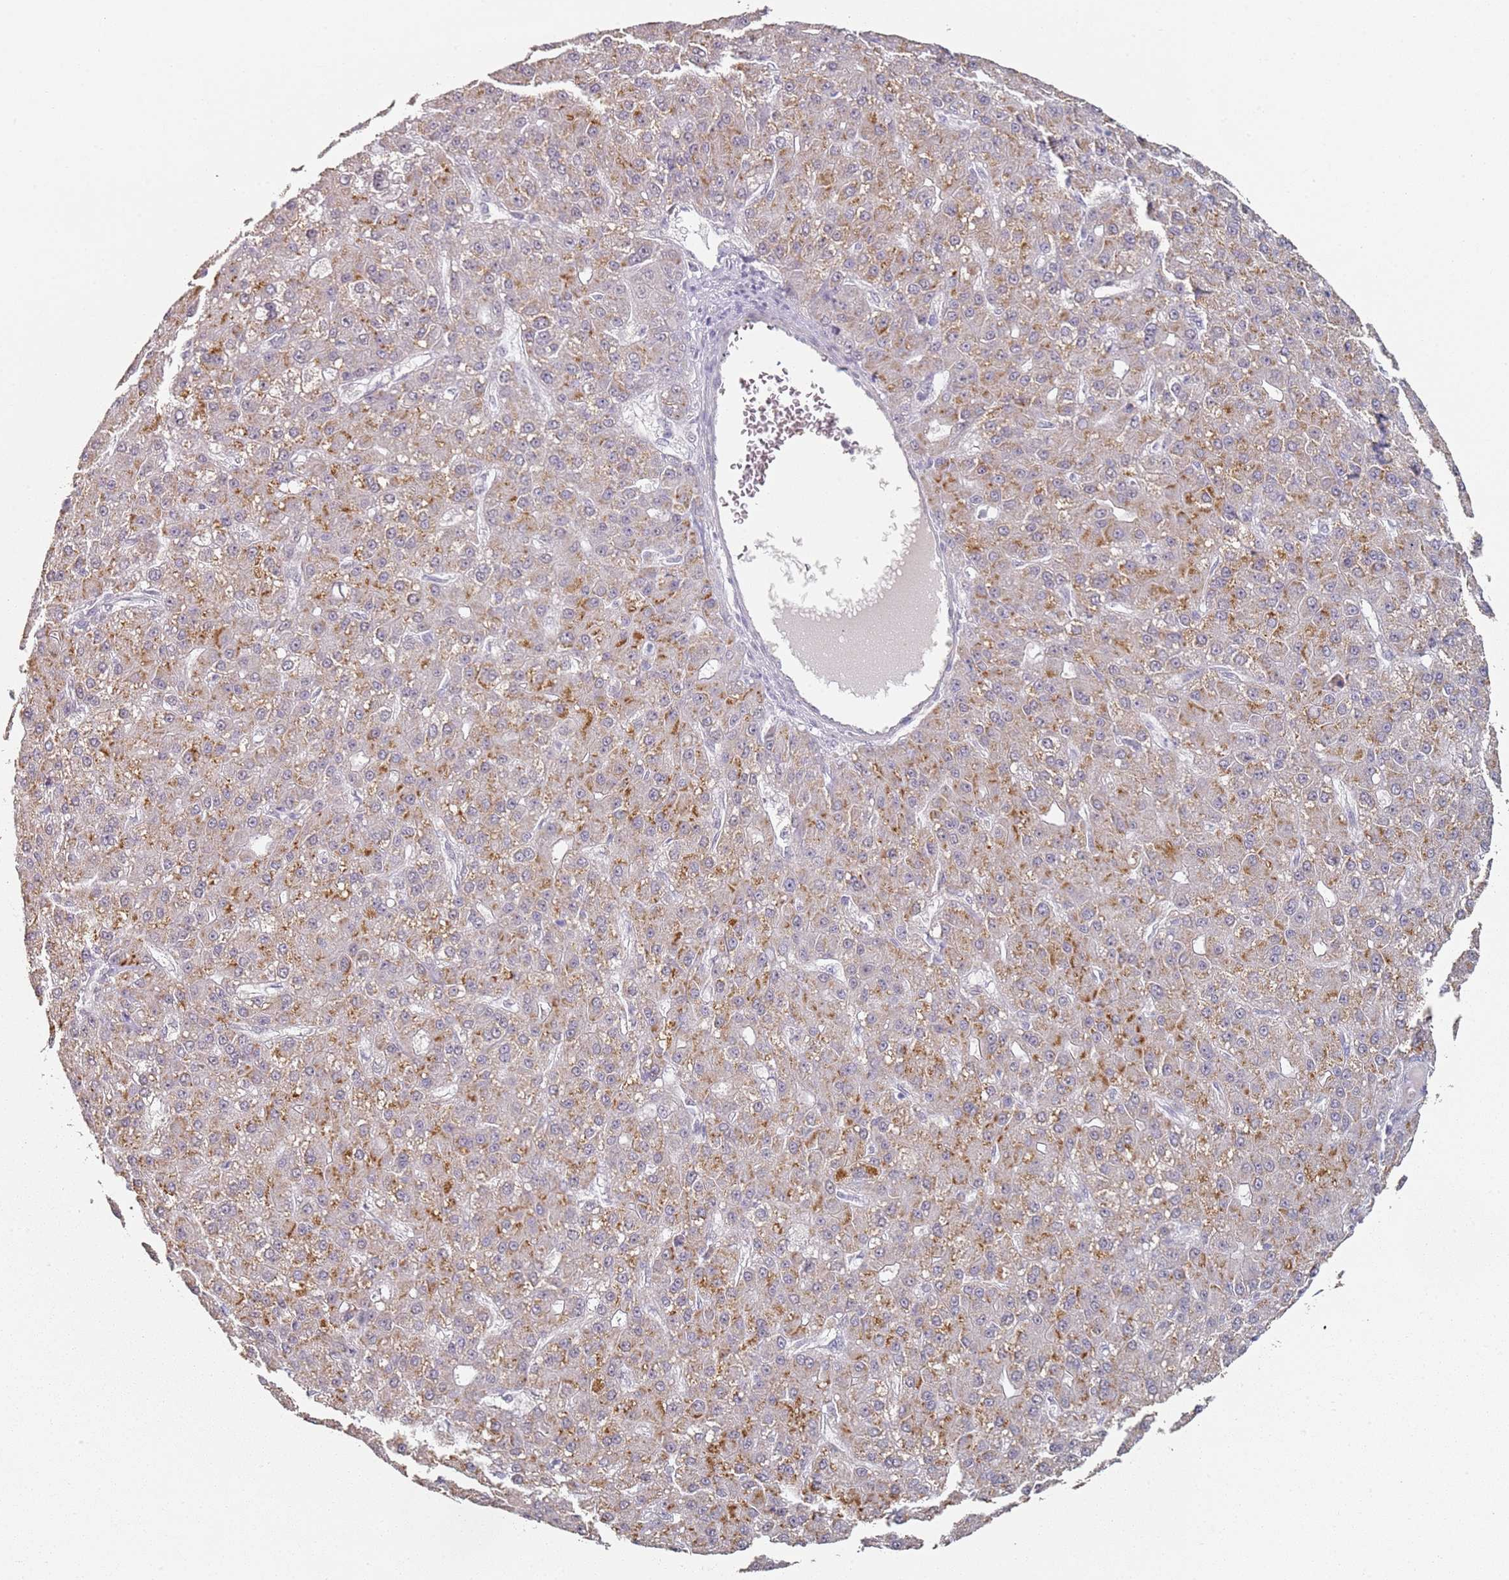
{"staining": {"intensity": "strong", "quantity": "25%-75%", "location": "cytoplasmic/membranous"}, "tissue": "liver cancer", "cell_type": "Tumor cells", "image_type": "cancer", "snomed": [{"axis": "morphology", "description": "Carcinoma, Hepatocellular, NOS"}, {"axis": "topography", "description": "Liver"}], "caption": "A high-resolution histopathology image shows immunohistochemistry staining of liver hepatocellular carcinoma, which exhibits strong cytoplasmic/membranous positivity in approximately 25%-75% of tumor cells.", "gene": "DNAH11", "patient": {"sex": "male", "age": 67}}